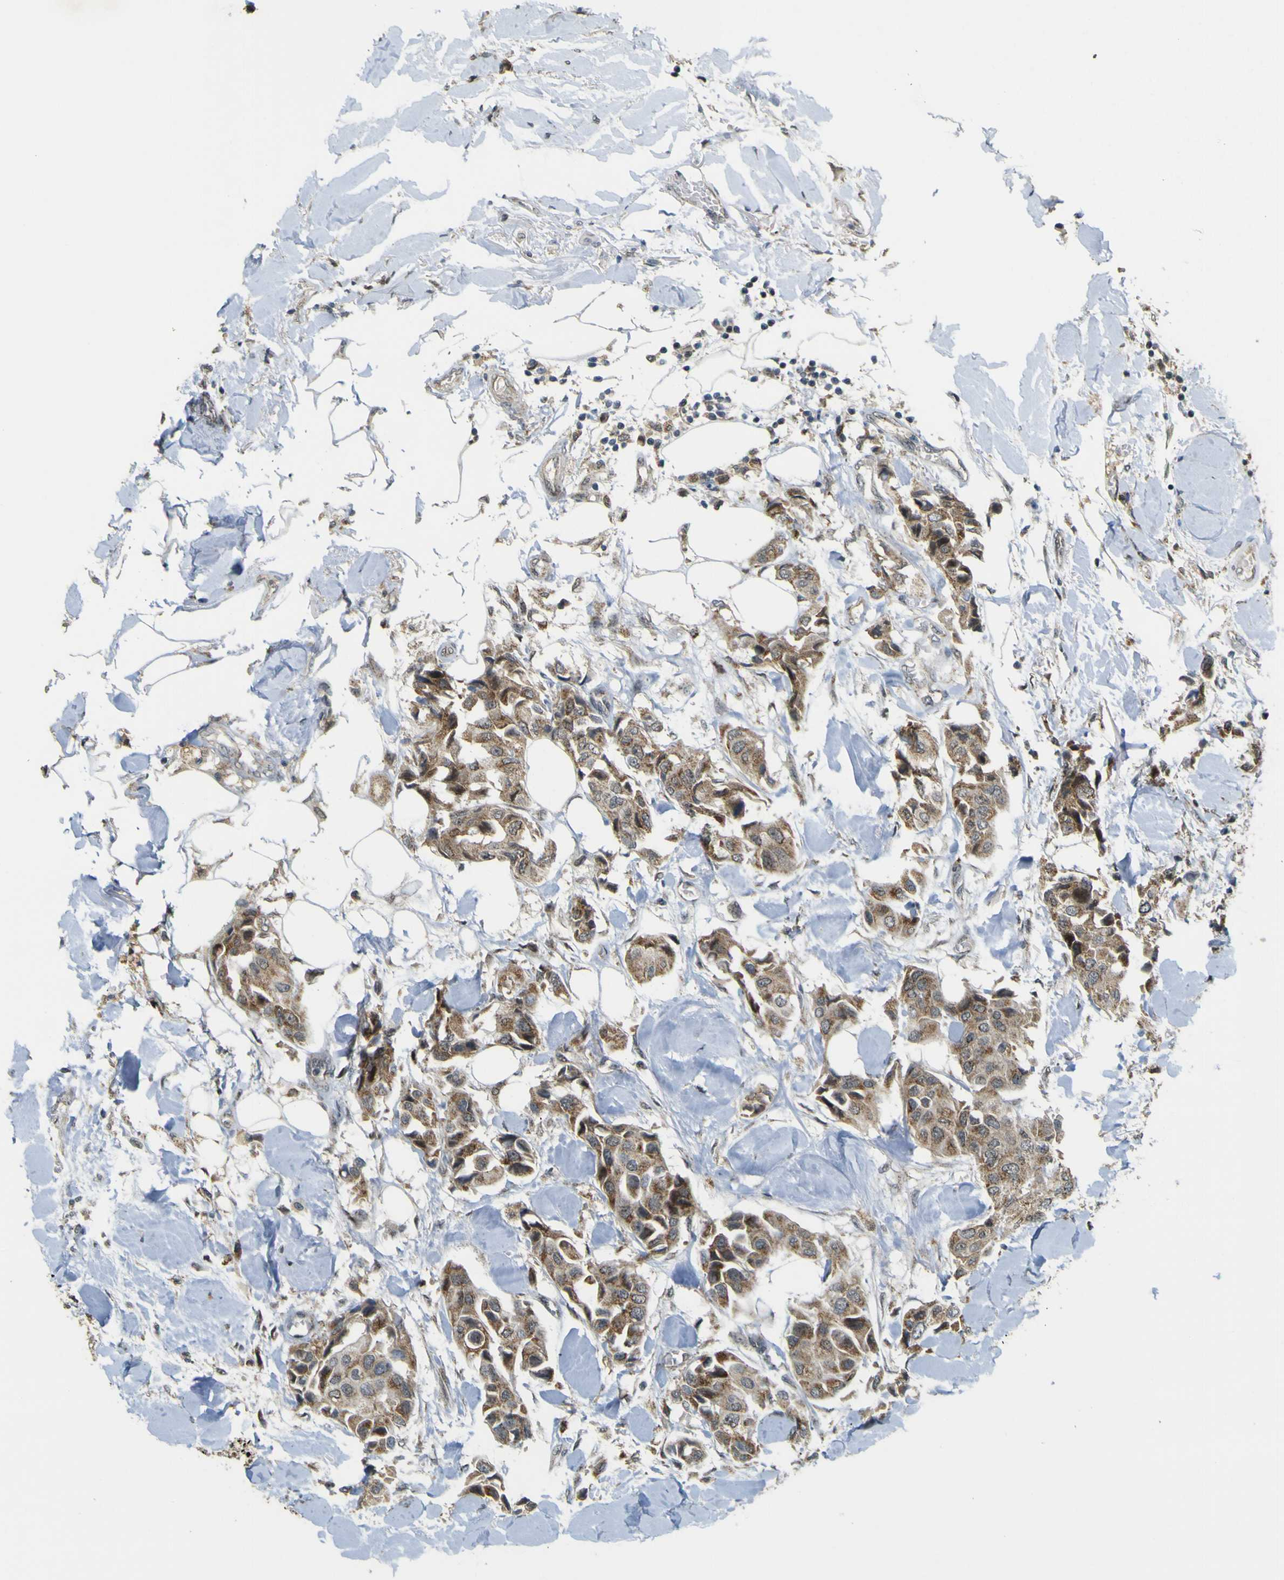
{"staining": {"intensity": "moderate", "quantity": ">75%", "location": "cytoplasmic/membranous"}, "tissue": "breast cancer", "cell_type": "Tumor cells", "image_type": "cancer", "snomed": [{"axis": "morphology", "description": "Duct carcinoma"}, {"axis": "topography", "description": "Breast"}], "caption": "A brown stain labels moderate cytoplasmic/membranous positivity of a protein in human intraductal carcinoma (breast) tumor cells.", "gene": "ACBD5", "patient": {"sex": "female", "age": 80}}